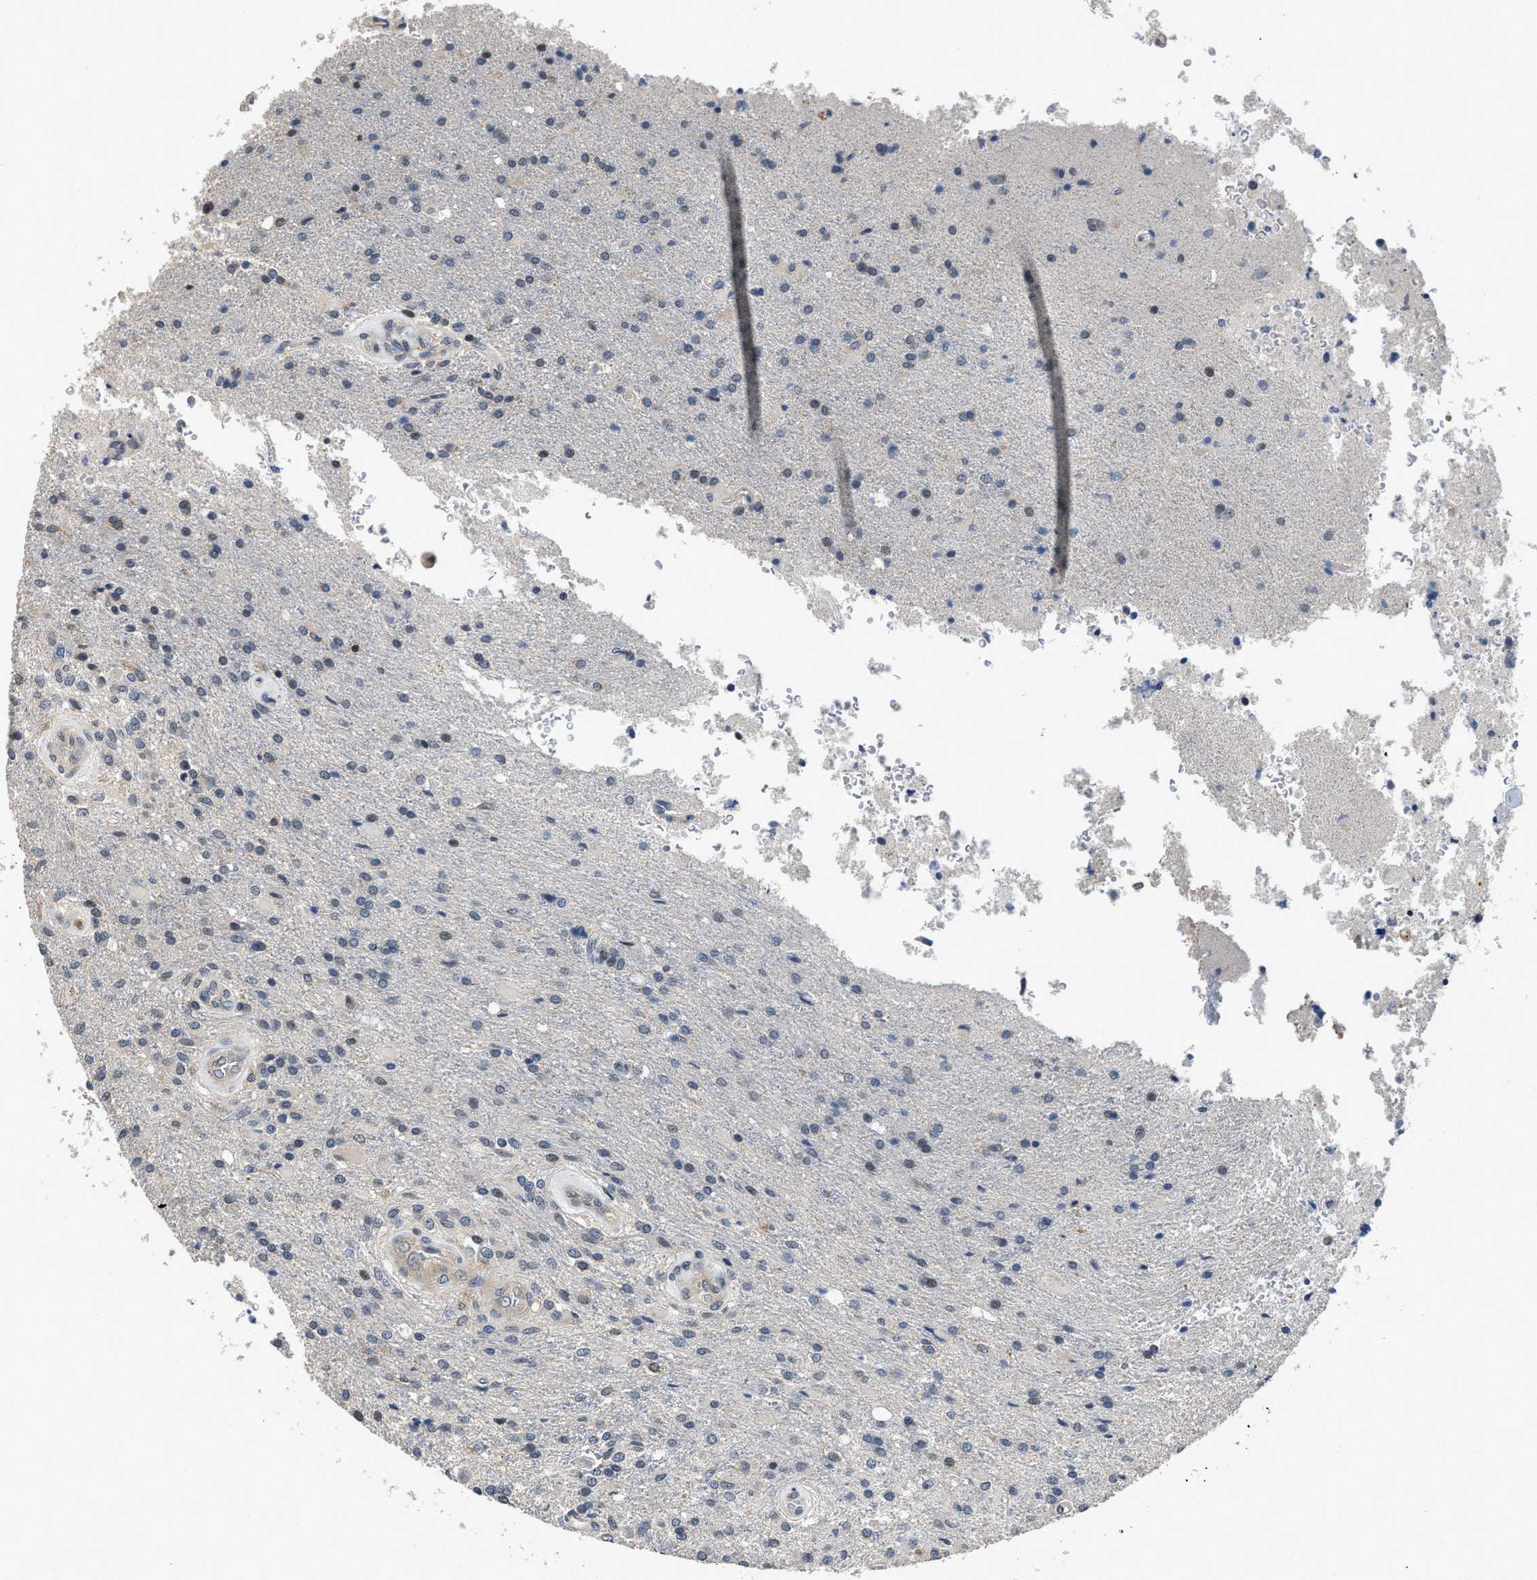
{"staining": {"intensity": "negative", "quantity": "none", "location": "none"}, "tissue": "glioma", "cell_type": "Tumor cells", "image_type": "cancer", "snomed": [{"axis": "morphology", "description": "Normal tissue, NOS"}, {"axis": "morphology", "description": "Glioma, malignant, High grade"}, {"axis": "topography", "description": "Cerebral cortex"}], "caption": "DAB (3,3'-diaminobenzidine) immunohistochemical staining of human glioma displays no significant expression in tumor cells. (Stains: DAB (3,3'-diaminobenzidine) immunohistochemistry (IHC) with hematoxylin counter stain, Microscopy: brightfield microscopy at high magnification).", "gene": "TES", "patient": {"sex": "male", "age": 77}}